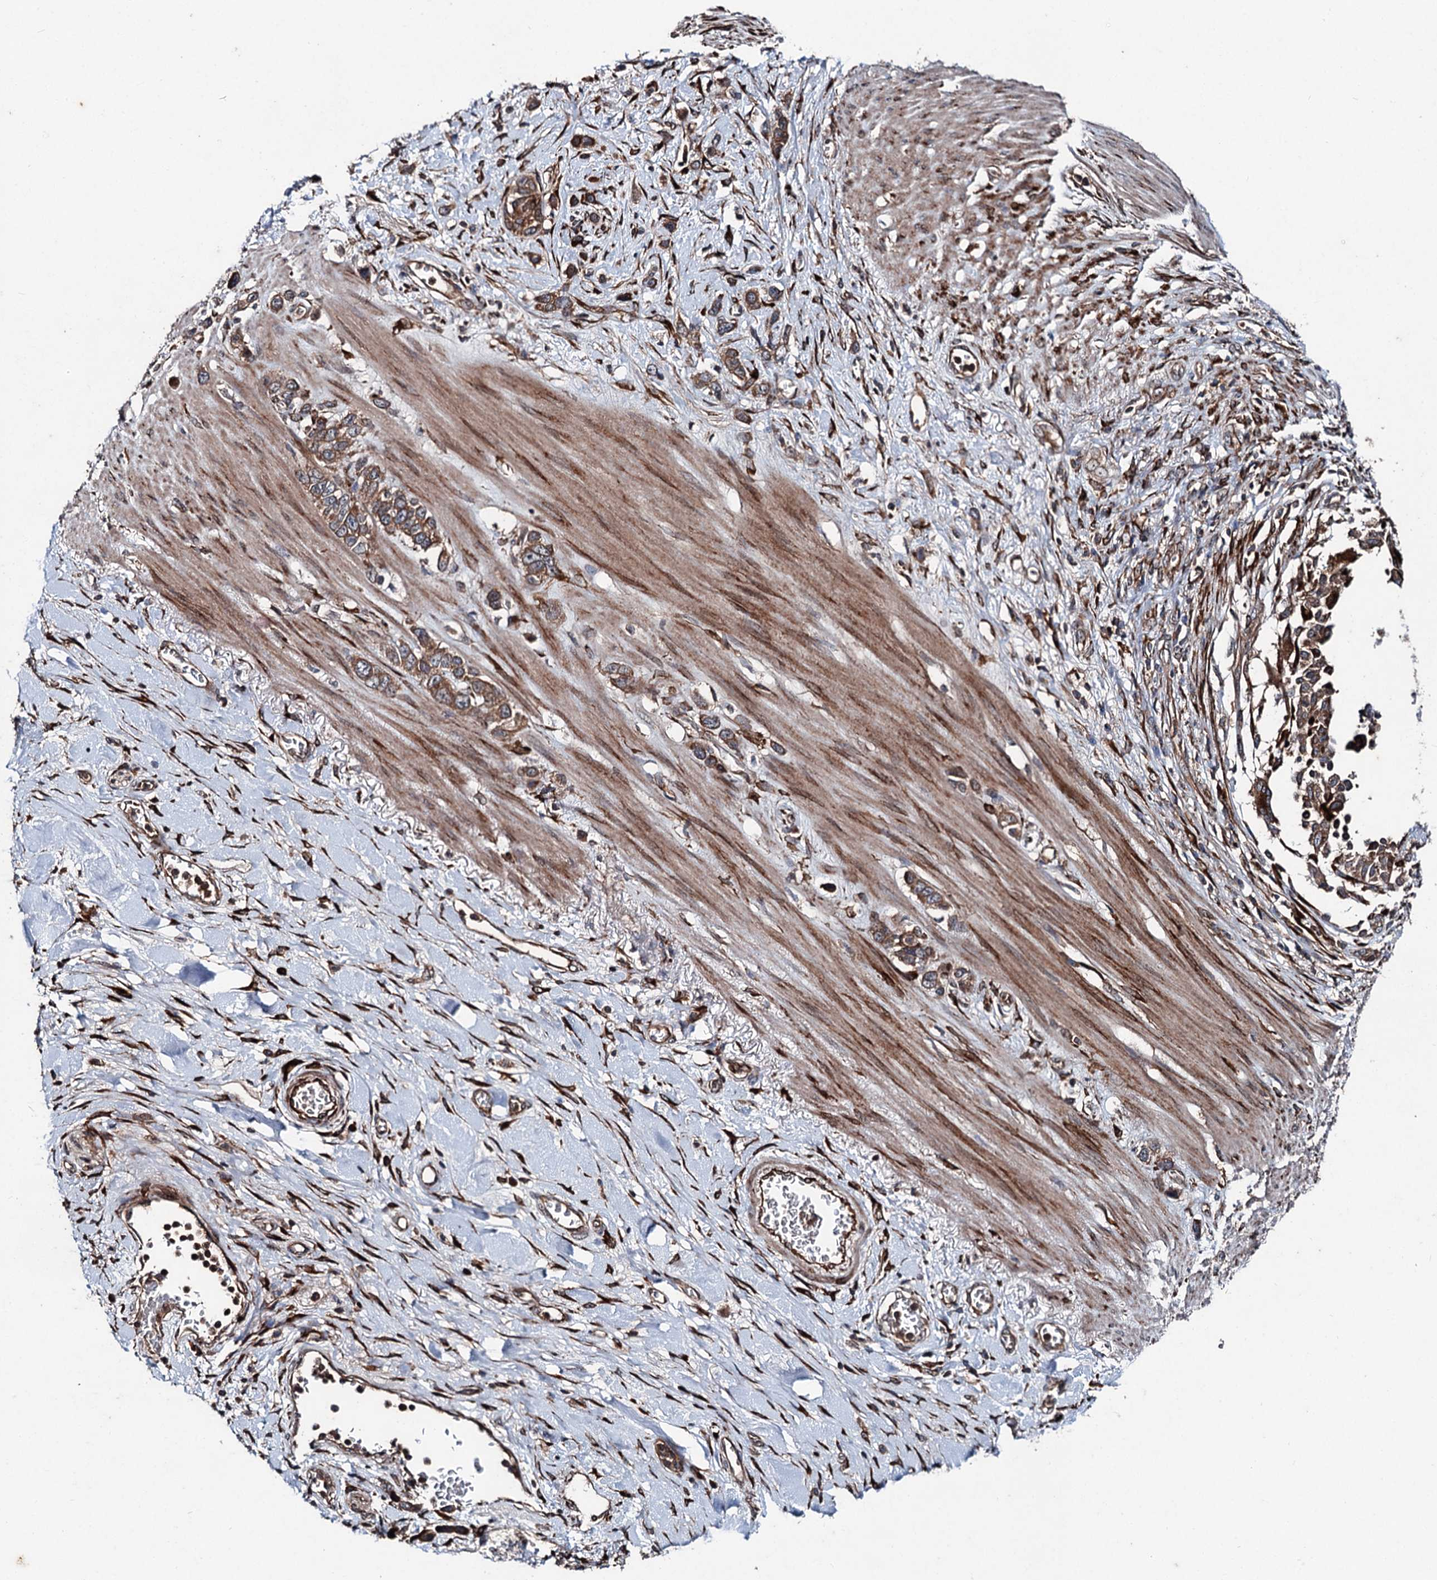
{"staining": {"intensity": "moderate", "quantity": ">75%", "location": "cytoplasmic/membranous"}, "tissue": "stomach cancer", "cell_type": "Tumor cells", "image_type": "cancer", "snomed": [{"axis": "morphology", "description": "Adenocarcinoma, NOS"}, {"axis": "morphology", "description": "Adenocarcinoma, High grade"}, {"axis": "topography", "description": "Stomach, upper"}, {"axis": "topography", "description": "Stomach, lower"}], "caption": "Immunohistochemical staining of stomach adenocarcinoma (high-grade) demonstrates medium levels of moderate cytoplasmic/membranous protein staining in about >75% of tumor cells. Using DAB (3,3'-diaminobenzidine) (brown) and hematoxylin (blue) stains, captured at high magnification using brightfield microscopy.", "gene": "DDIAS", "patient": {"sex": "female", "age": 65}}